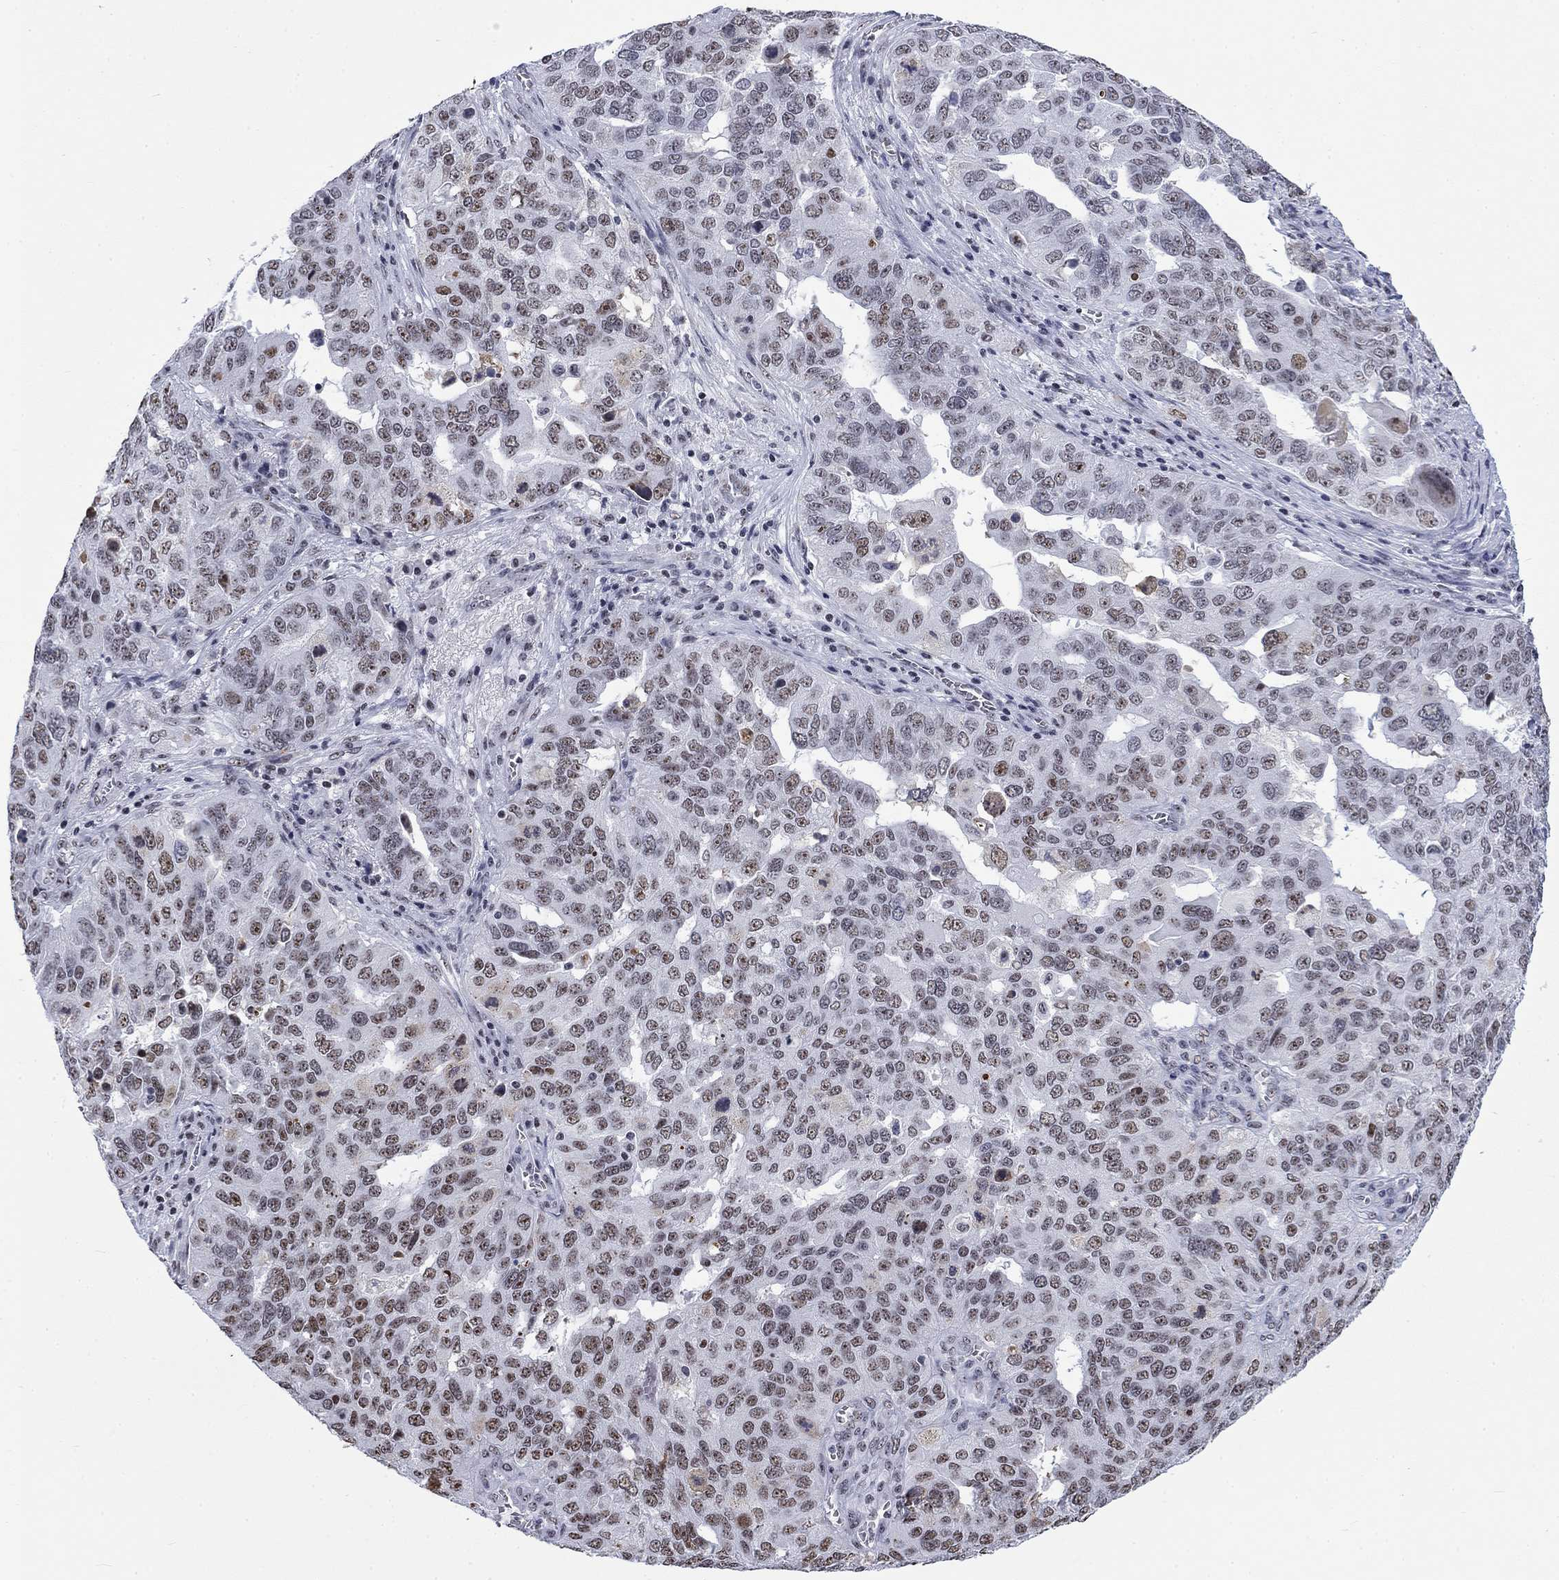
{"staining": {"intensity": "weak", "quantity": "<25%", "location": "nuclear"}, "tissue": "ovarian cancer", "cell_type": "Tumor cells", "image_type": "cancer", "snomed": [{"axis": "morphology", "description": "Carcinoma, endometroid"}, {"axis": "topography", "description": "Soft tissue"}, {"axis": "topography", "description": "Ovary"}], "caption": "An immunohistochemistry (IHC) micrograph of ovarian cancer is shown. There is no staining in tumor cells of ovarian cancer. (DAB (3,3'-diaminobenzidine) immunohistochemistry (IHC) with hematoxylin counter stain).", "gene": "CSRNP3", "patient": {"sex": "female", "age": 52}}